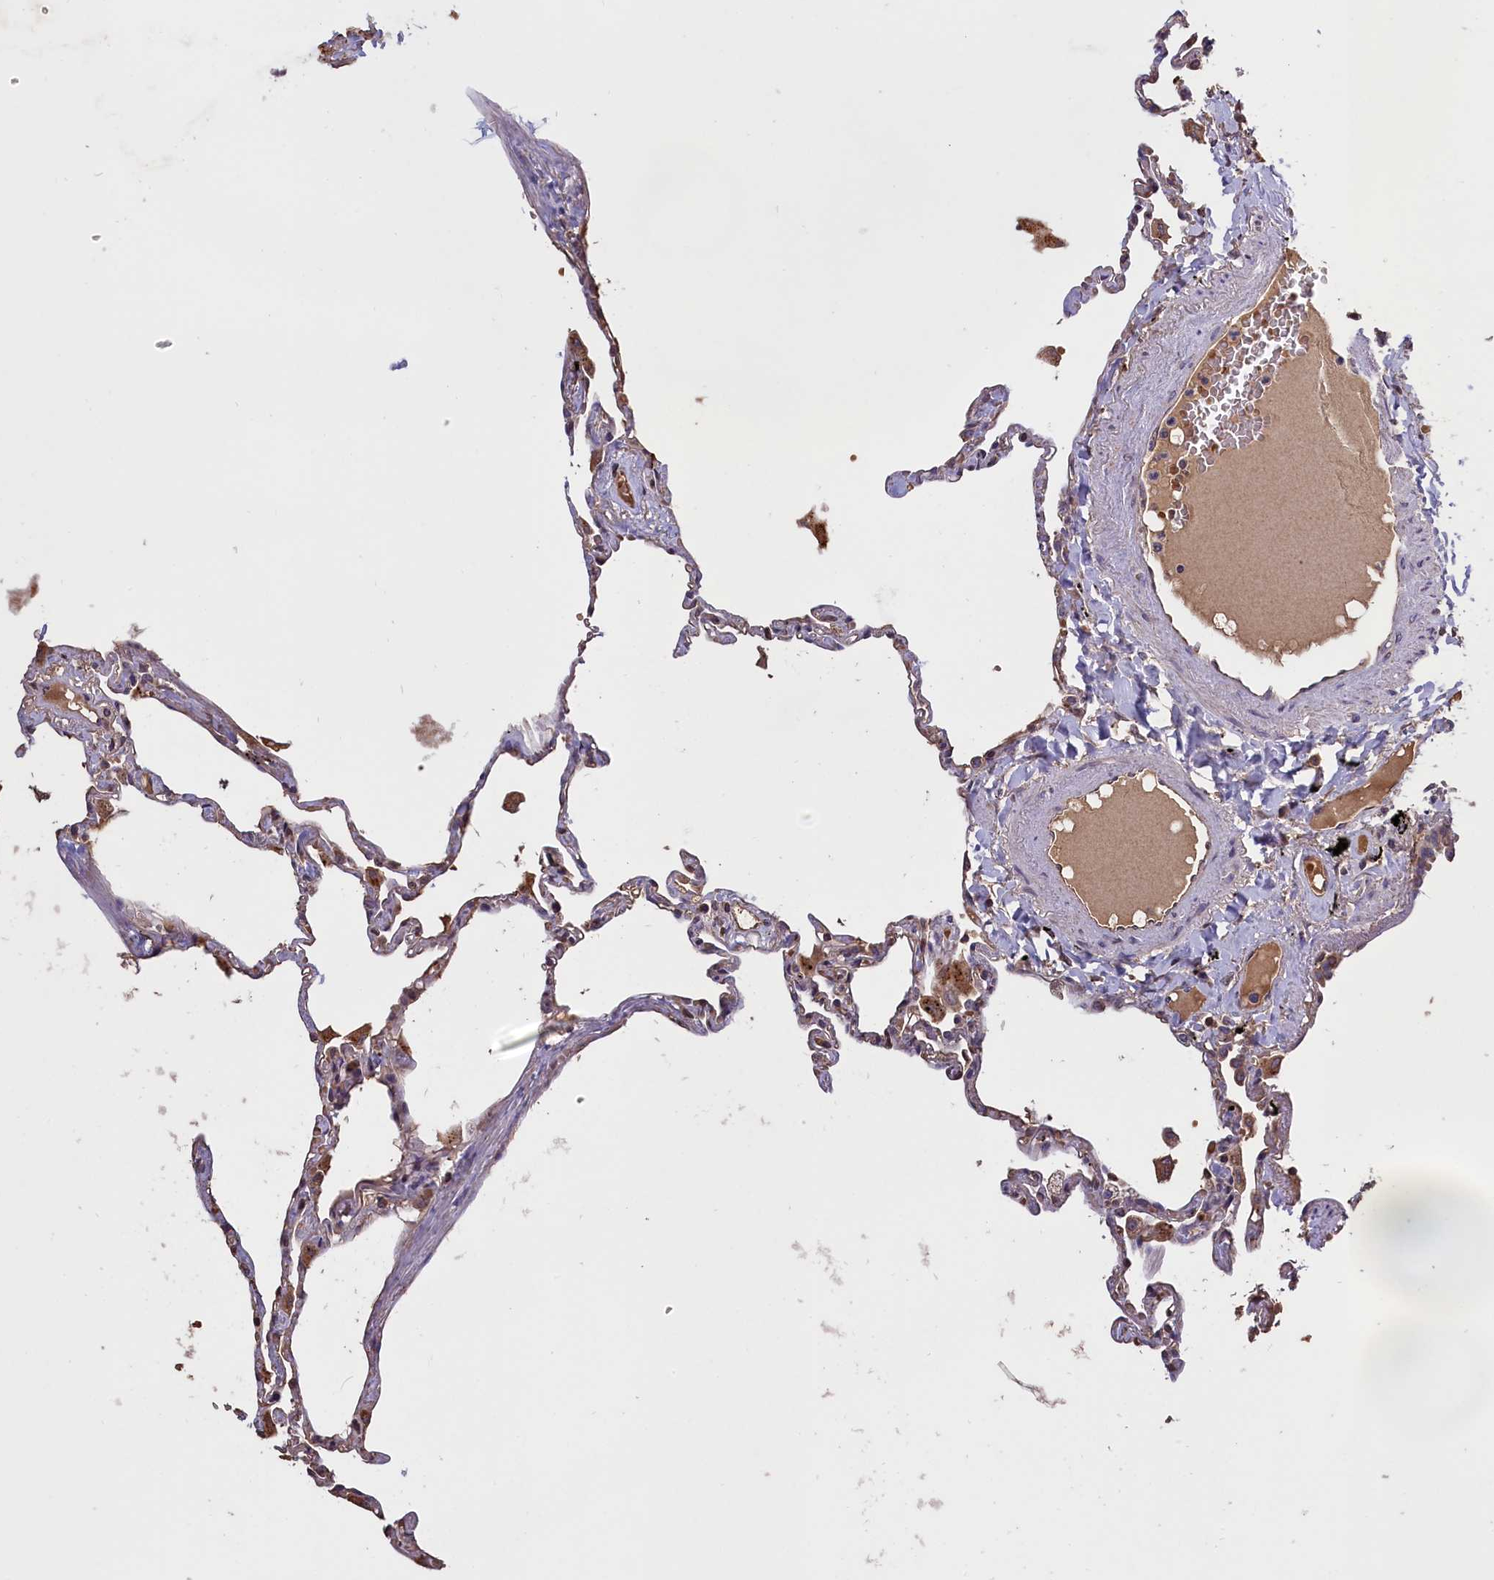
{"staining": {"intensity": "weak", "quantity": "25%-75%", "location": "cytoplasmic/membranous"}, "tissue": "lung", "cell_type": "Alveolar cells", "image_type": "normal", "snomed": [{"axis": "morphology", "description": "Normal tissue, NOS"}, {"axis": "topography", "description": "Lung"}], "caption": "IHC staining of unremarkable lung, which displays low levels of weak cytoplasmic/membranous staining in about 25%-75% of alveolar cells indicating weak cytoplasmic/membranous protein staining. The staining was performed using DAB (3,3'-diaminobenzidine) (brown) for protein detection and nuclei were counterstained in hematoxylin (blue).", "gene": "CLRN2", "patient": {"sex": "female", "age": 67}}